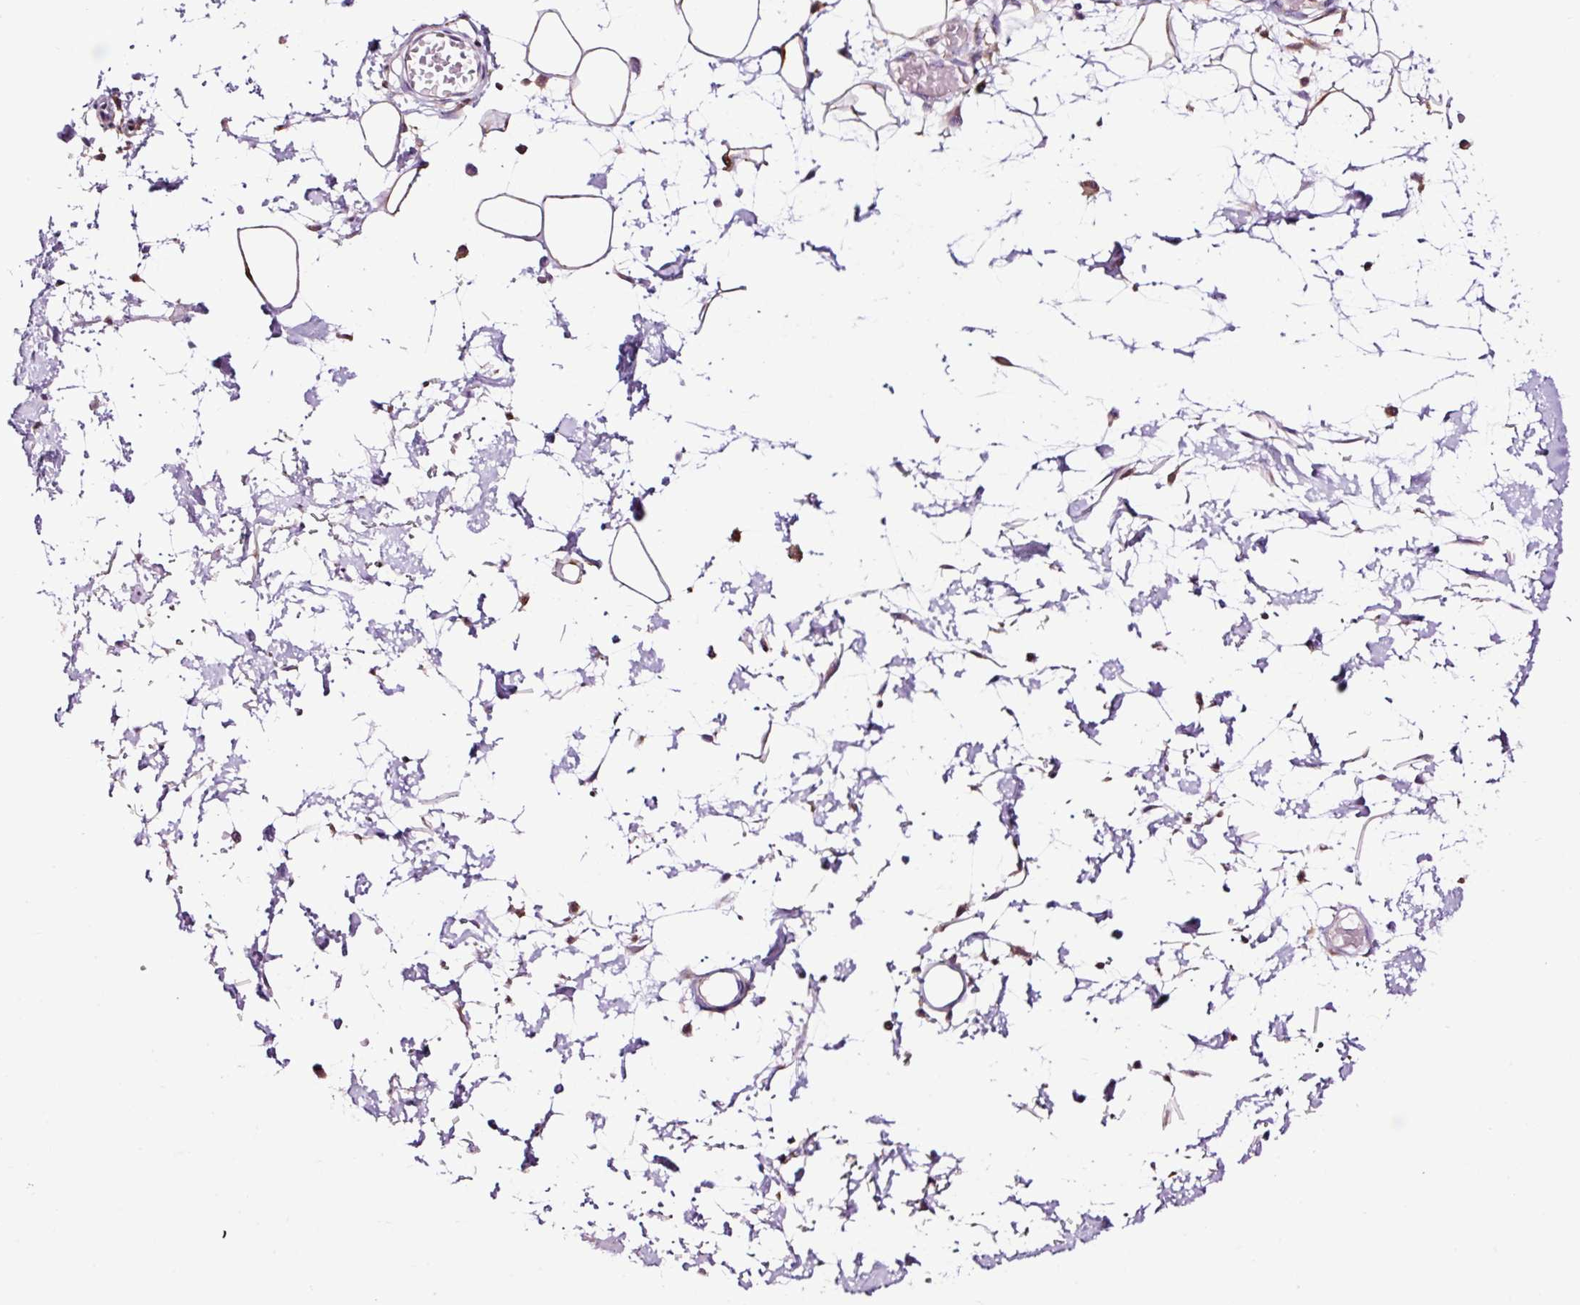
{"staining": {"intensity": "weak", "quantity": ">75%", "location": "cytoplasmic/membranous"}, "tissue": "adipose tissue", "cell_type": "Adipocytes", "image_type": "normal", "snomed": [{"axis": "morphology", "description": "Normal tissue, NOS"}, {"axis": "topography", "description": "Vulva"}, {"axis": "topography", "description": "Peripheral nerve tissue"}], "caption": "Immunohistochemistry (IHC) histopathology image of unremarkable adipose tissue: human adipose tissue stained using immunohistochemistry displays low levels of weak protein expression localized specifically in the cytoplasmic/membranous of adipocytes, appearing as a cytoplasmic/membranous brown color.", "gene": "CD83", "patient": {"sex": "female", "age": 68}}